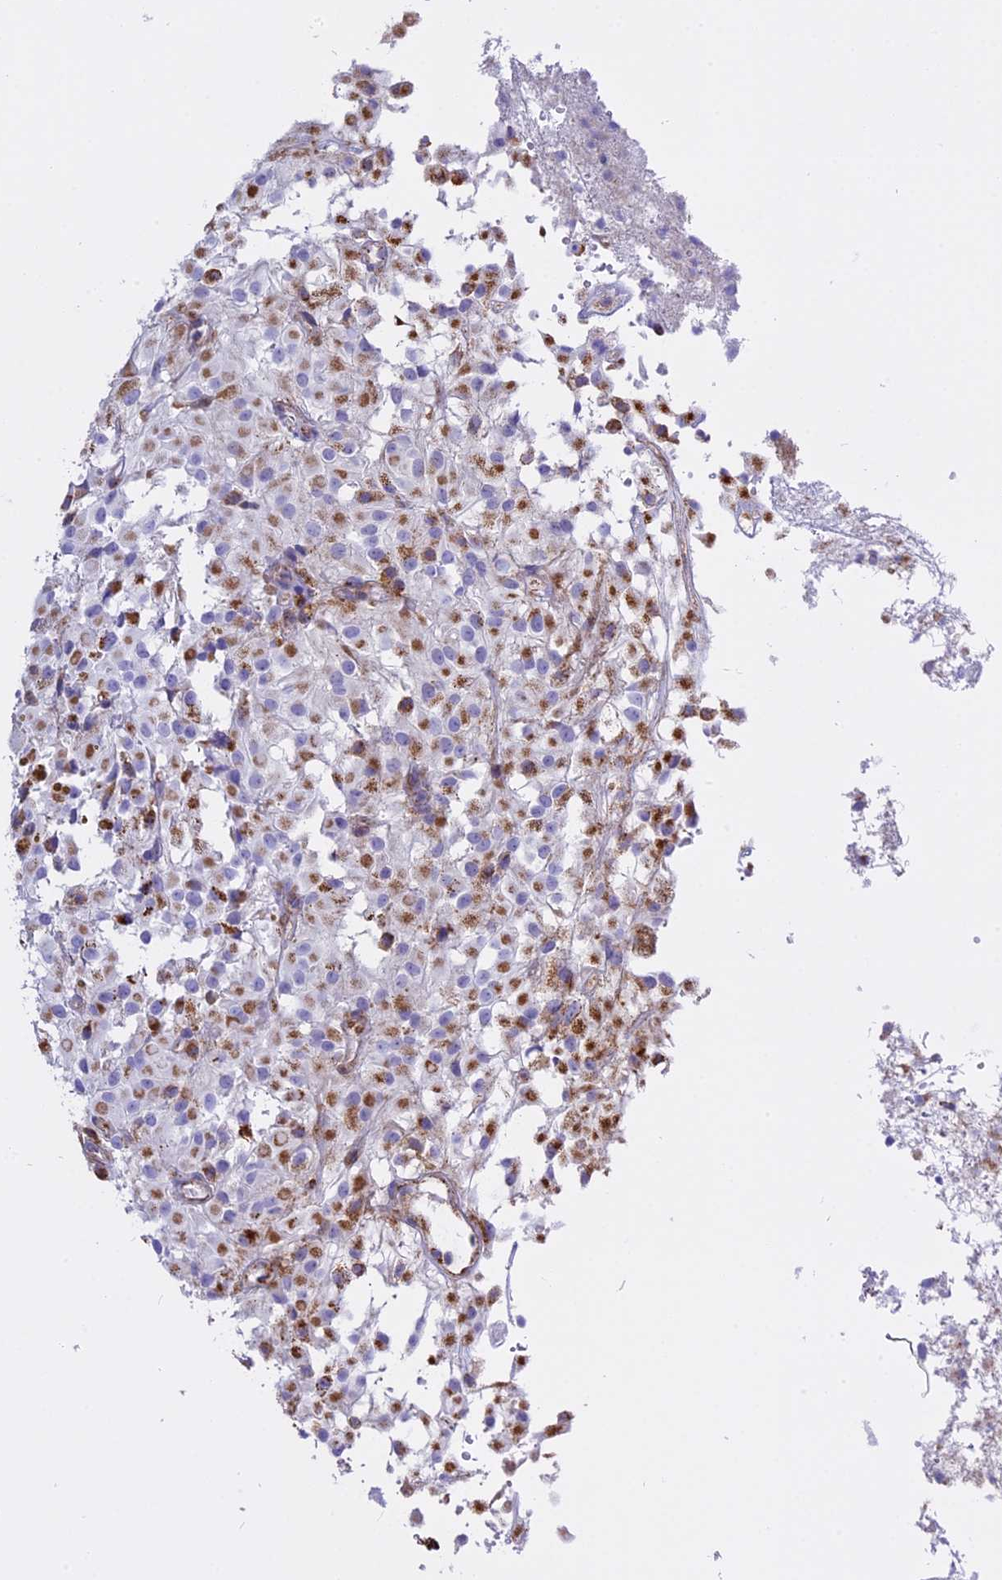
{"staining": {"intensity": "moderate", "quantity": "25%-75%", "location": "cytoplasmic/membranous"}, "tissue": "glioma", "cell_type": "Tumor cells", "image_type": "cancer", "snomed": [{"axis": "morphology", "description": "Glioma, malignant, High grade"}, {"axis": "topography", "description": "Brain"}], "caption": "Glioma stained for a protein shows moderate cytoplasmic/membranous positivity in tumor cells. Using DAB (brown) and hematoxylin (blue) stains, captured at high magnification using brightfield microscopy.", "gene": "MRPS34", "patient": {"sex": "female", "age": 59}}